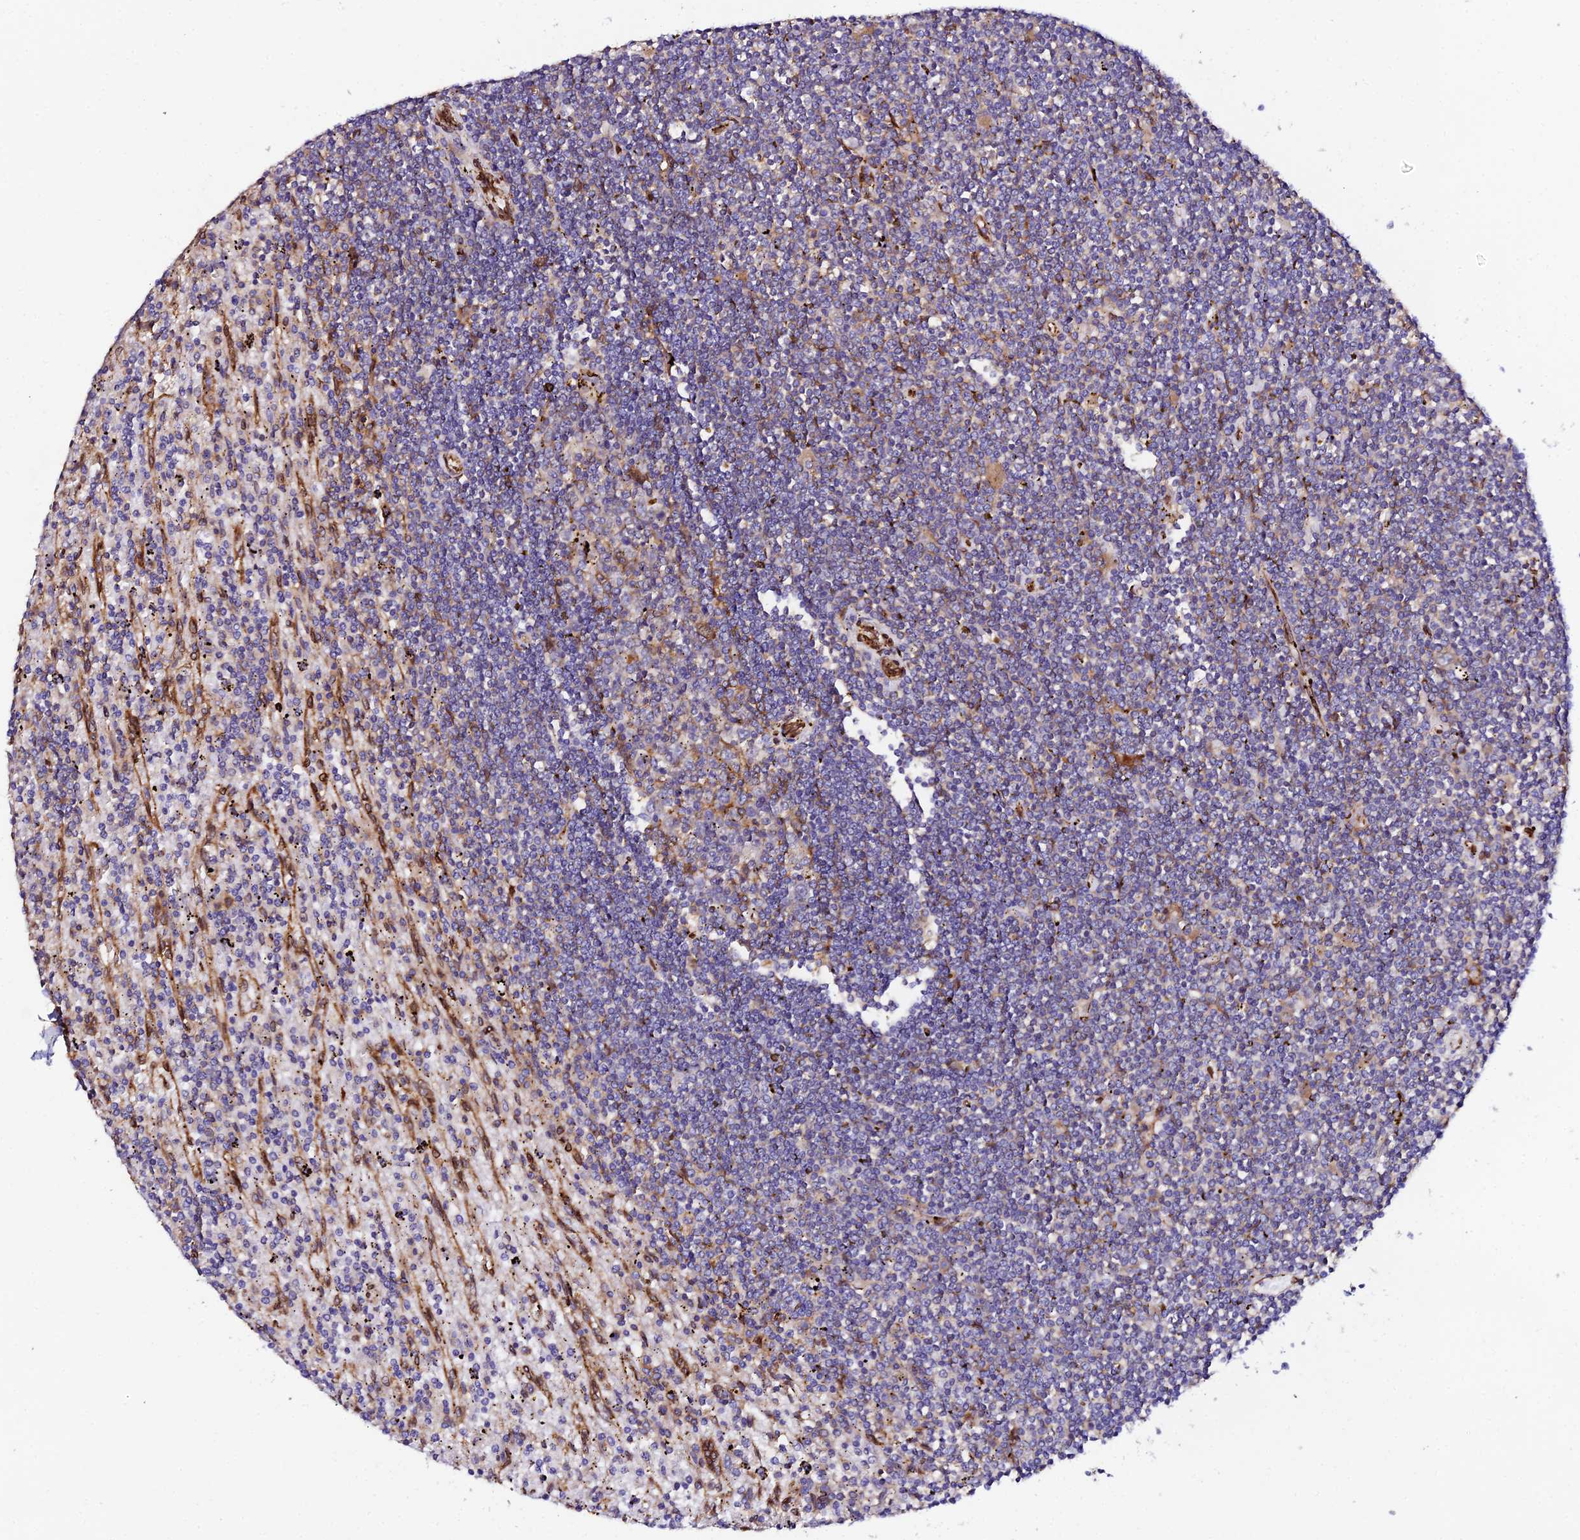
{"staining": {"intensity": "negative", "quantity": "none", "location": "none"}, "tissue": "lymphoma", "cell_type": "Tumor cells", "image_type": "cancer", "snomed": [{"axis": "morphology", "description": "Malignant lymphoma, non-Hodgkin's type, Low grade"}, {"axis": "topography", "description": "Spleen"}], "caption": "An image of human malignant lymphoma, non-Hodgkin's type (low-grade) is negative for staining in tumor cells. (DAB (3,3'-diaminobenzidine) immunohistochemistry visualized using brightfield microscopy, high magnification).", "gene": "TRPV2", "patient": {"sex": "male", "age": 76}}